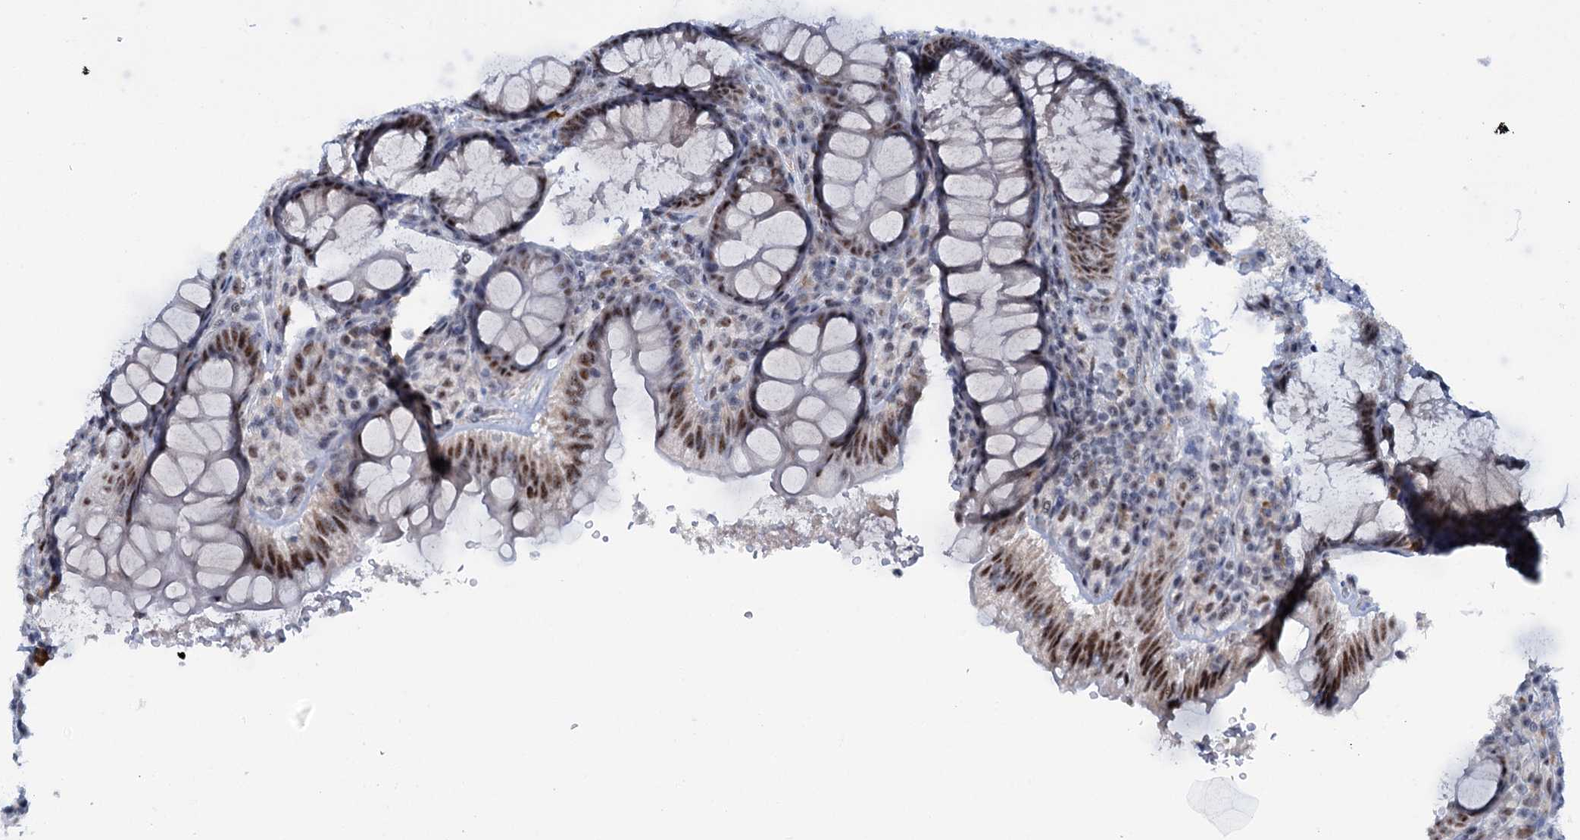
{"staining": {"intensity": "moderate", "quantity": ">75%", "location": "nuclear"}, "tissue": "rectum", "cell_type": "Glandular cells", "image_type": "normal", "snomed": [{"axis": "morphology", "description": "Normal tissue, NOS"}, {"axis": "topography", "description": "Rectum"}], "caption": "Immunohistochemical staining of benign human rectum shows moderate nuclear protein staining in approximately >75% of glandular cells. (Brightfield microscopy of DAB IHC at high magnification).", "gene": "SREK1", "patient": {"sex": "male", "age": 83}}